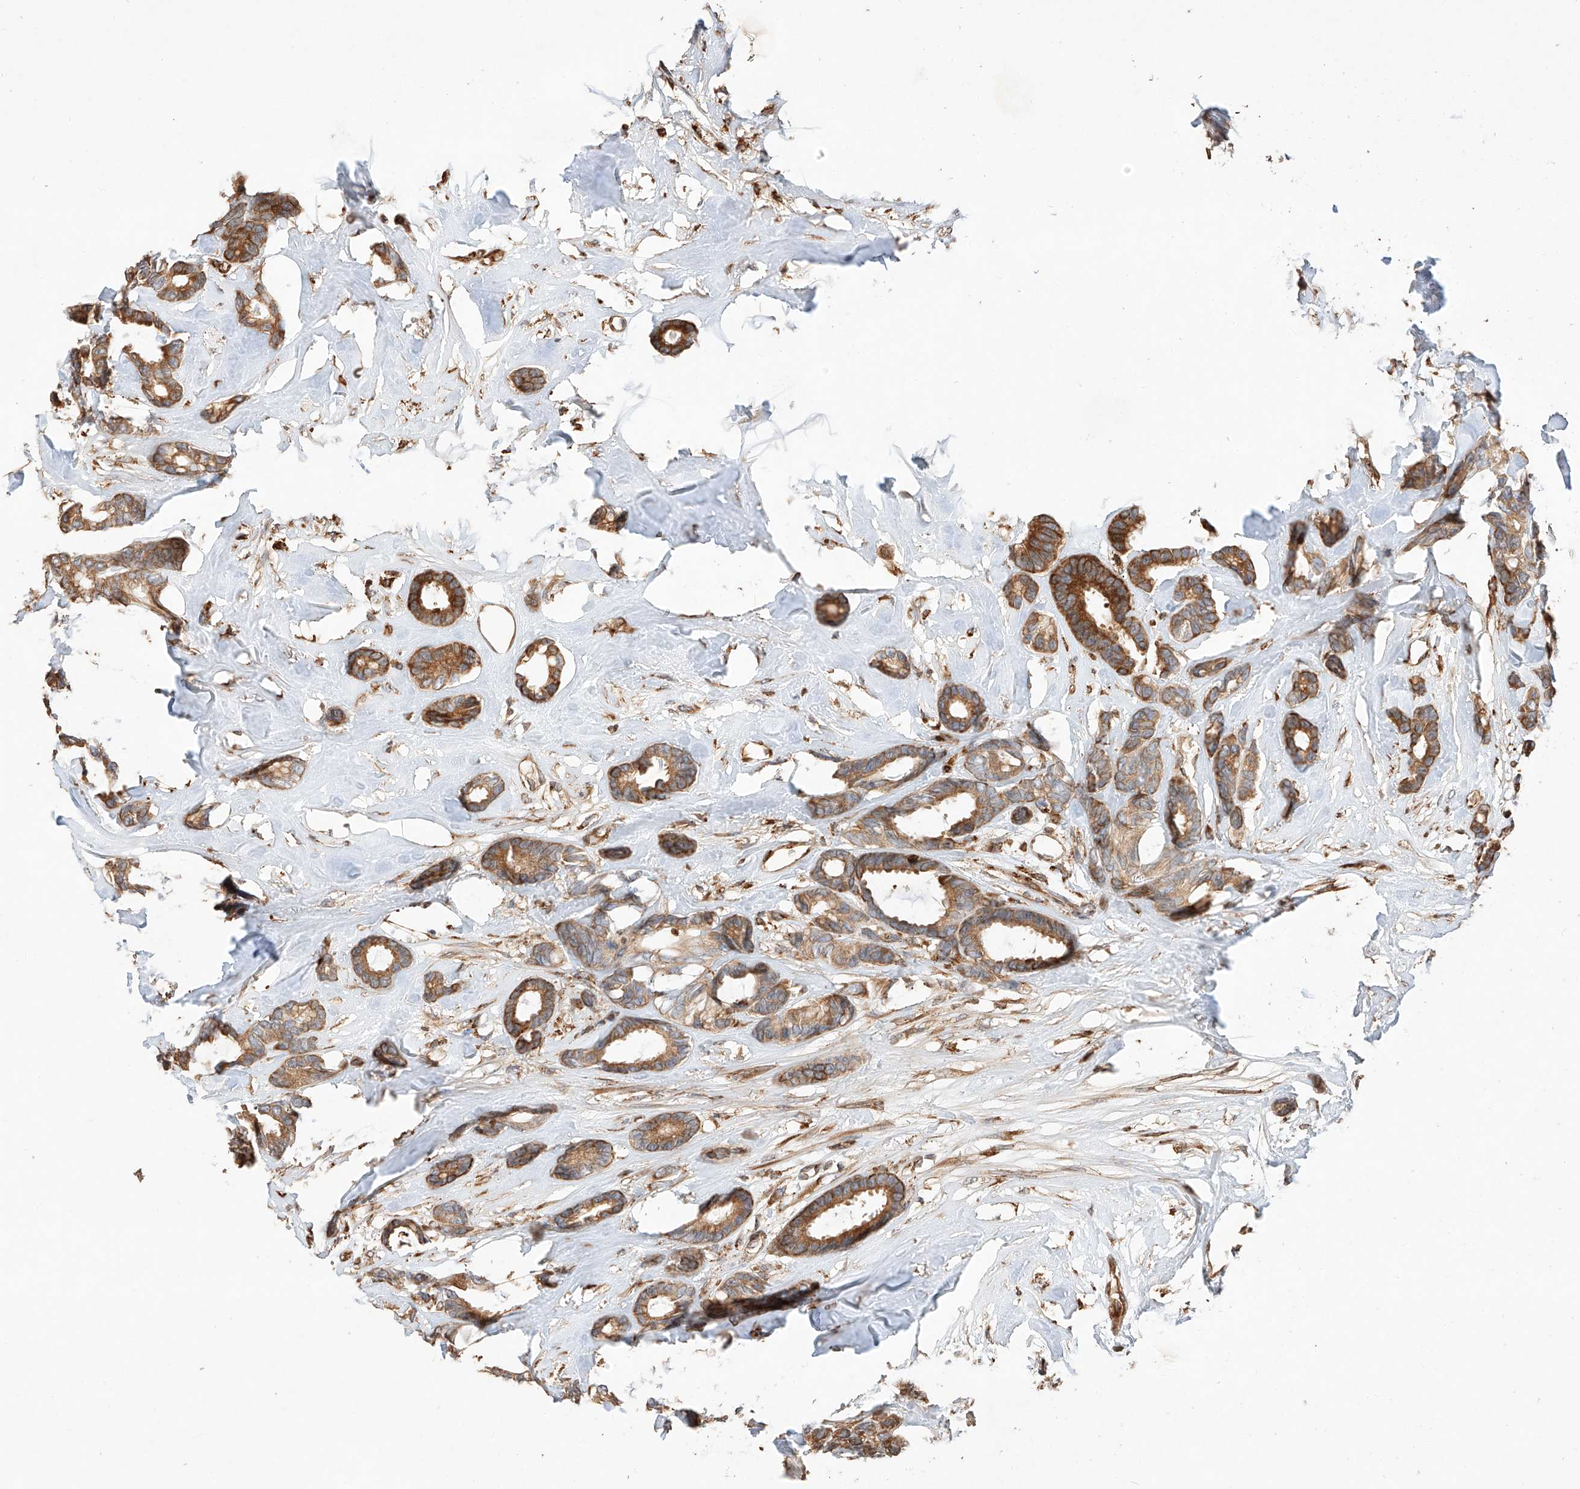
{"staining": {"intensity": "moderate", "quantity": ">75%", "location": "cytoplasmic/membranous"}, "tissue": "breast cancer", "cell_type": "Tumor cells", "image_type": "cancer", "snomed": [{"axis": "morphology", "description": "Duct carcinoma"}, {"axis": "topography", "description": "Breast"}], "caption": "Protein expression by immunohistochemistry (IHC) displays moderate cytoplasmic/membranous positivity in about >75% of tumor cells in breast cancer.", "gene": "ZNF84", "patient": {"sex": "female", "age": 87}}